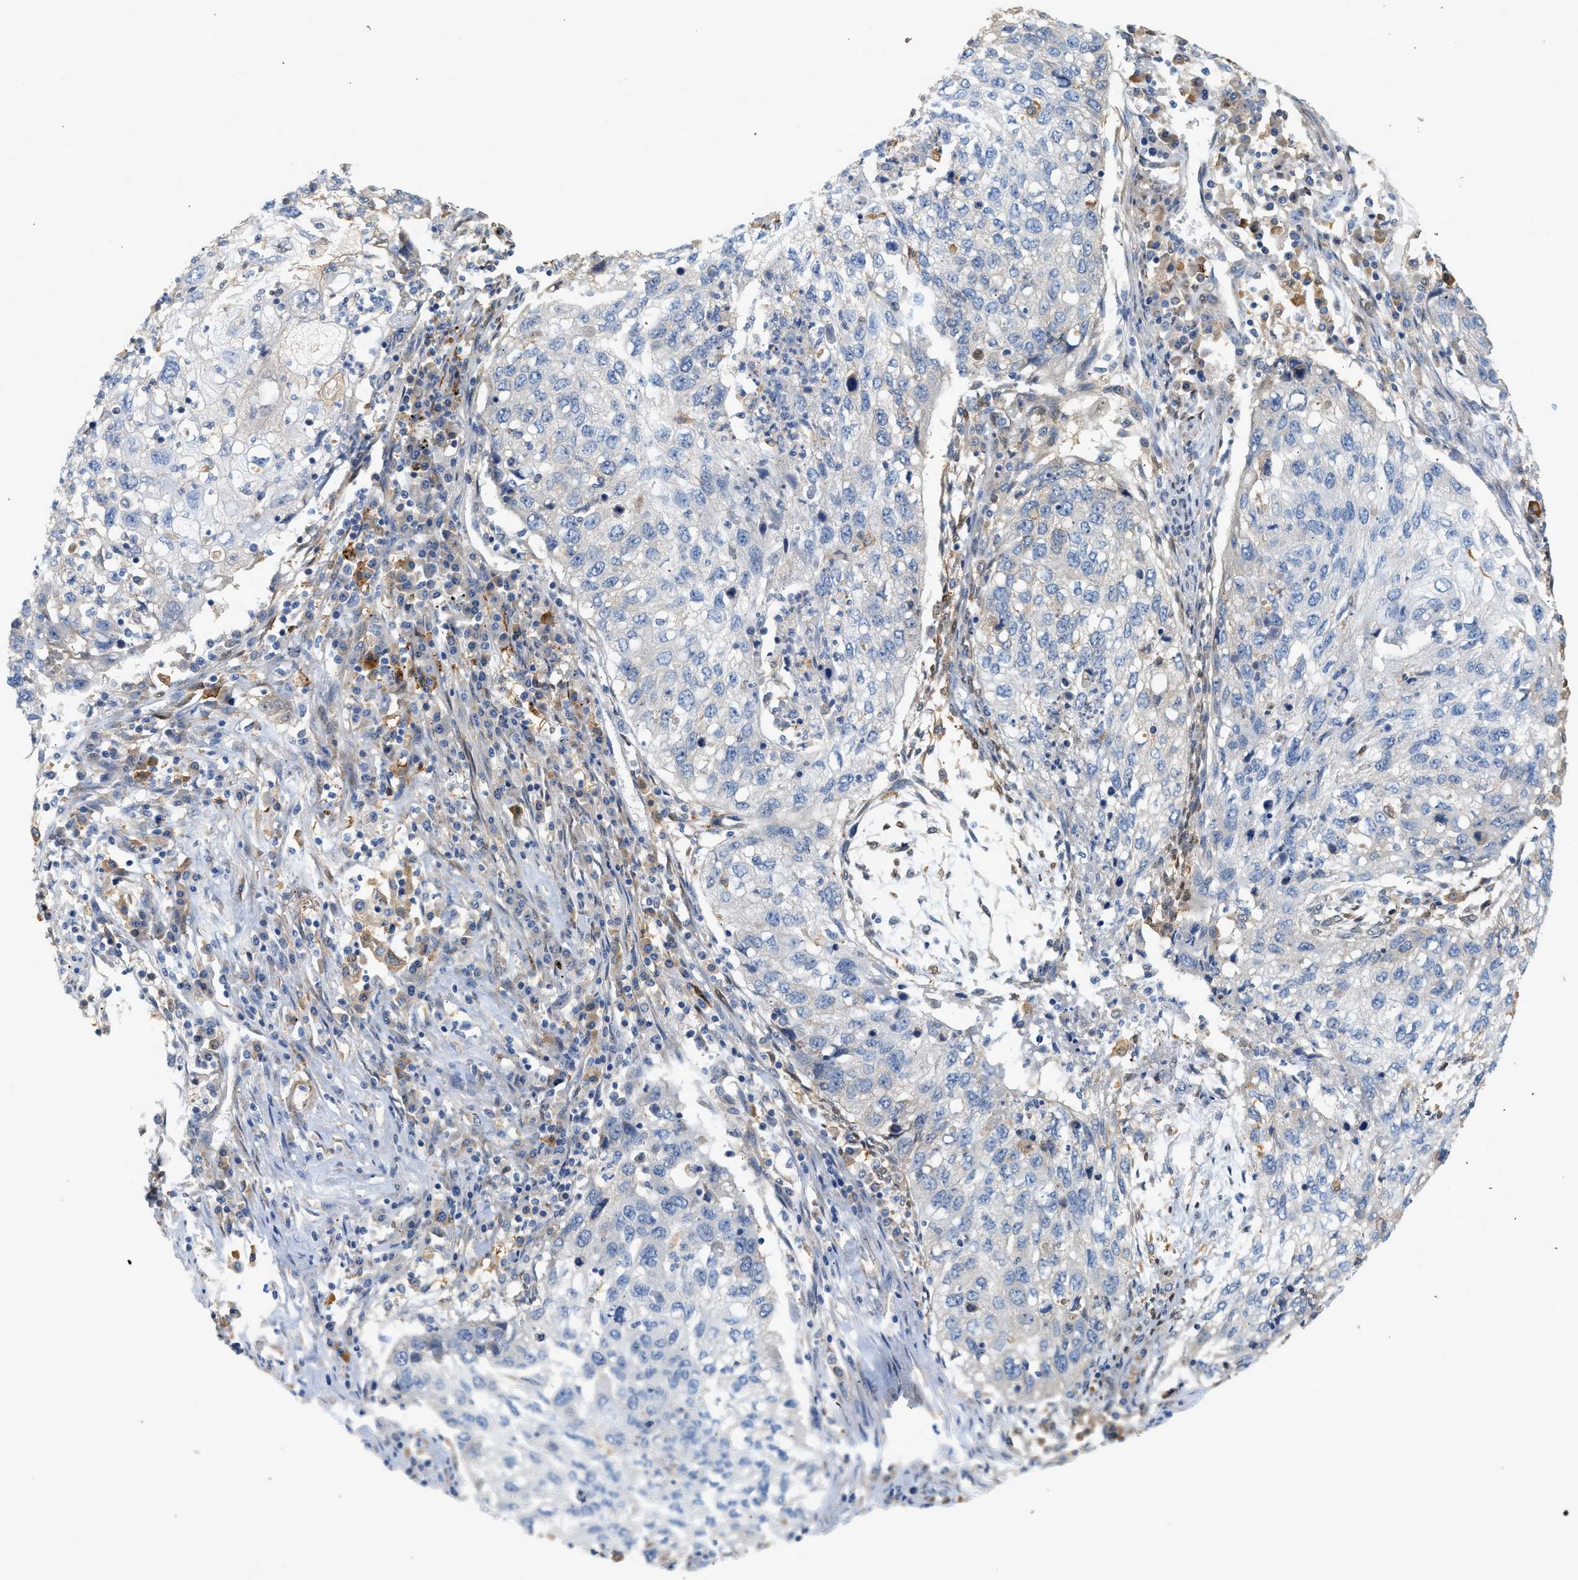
{"staining": {"intensity": "negative", "quantity": "none", "location": "none"}, "tissue": "lung cancer", "cell_type": "Tumor cells", "image_type": "cancer", "snomed": [{"axis": "morphology", "description": "Squamous cell carcinoma, NOS"}, {"axis": "topography", "description": "Lung"}], "caption": "A high-resolution micrograph shows immunohistochemistry staining of squamous cell carcinoma (lung), which exhibits no significant staining in tumor cells.", "gene": "CTXN1", "patient": {"sex": "female", "age": 63}}